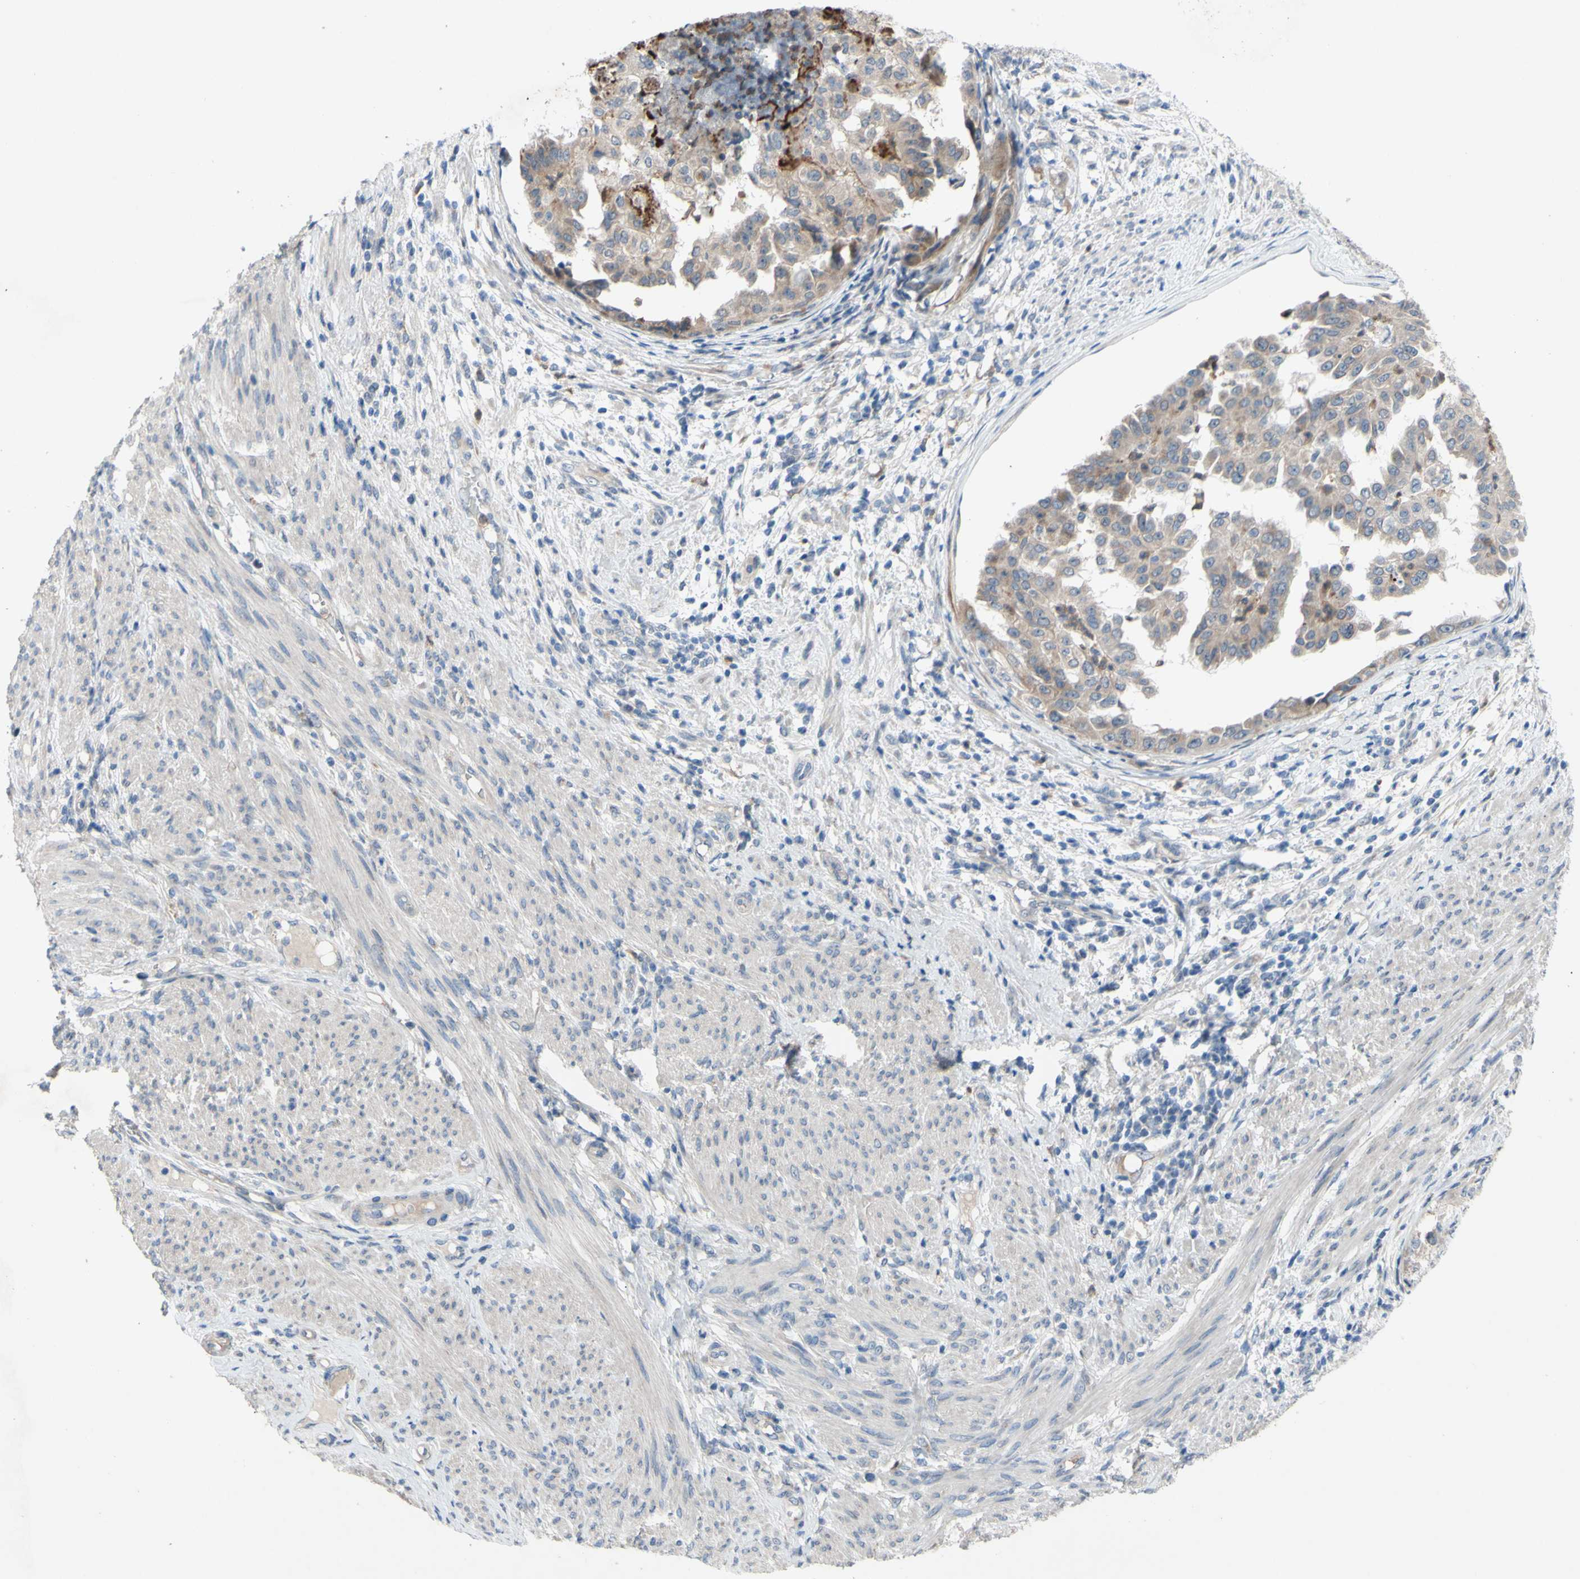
{"staining": {"intensity": "moderate", "quantity": ">75%", "location": "cytoplasmic/membranous"}, "tissue": "endometrial cancer", "cell_type": "Tumor cells", "image_type": "cancer", "snomed": [{"axis": "morphology", "description": "Adenocarcinoma, NOS"}, {"axis": "topography", "description": "Endometrium"}], "caption": "Human adenocarcinoma (endometrial) stained for a protein (brown) shows moderate cytoplasmic/membranous positive staining in approximately >75% of tumor cells.", "gene": "GRAMD2B", "patient": {"sex": "female", "age": 85}}